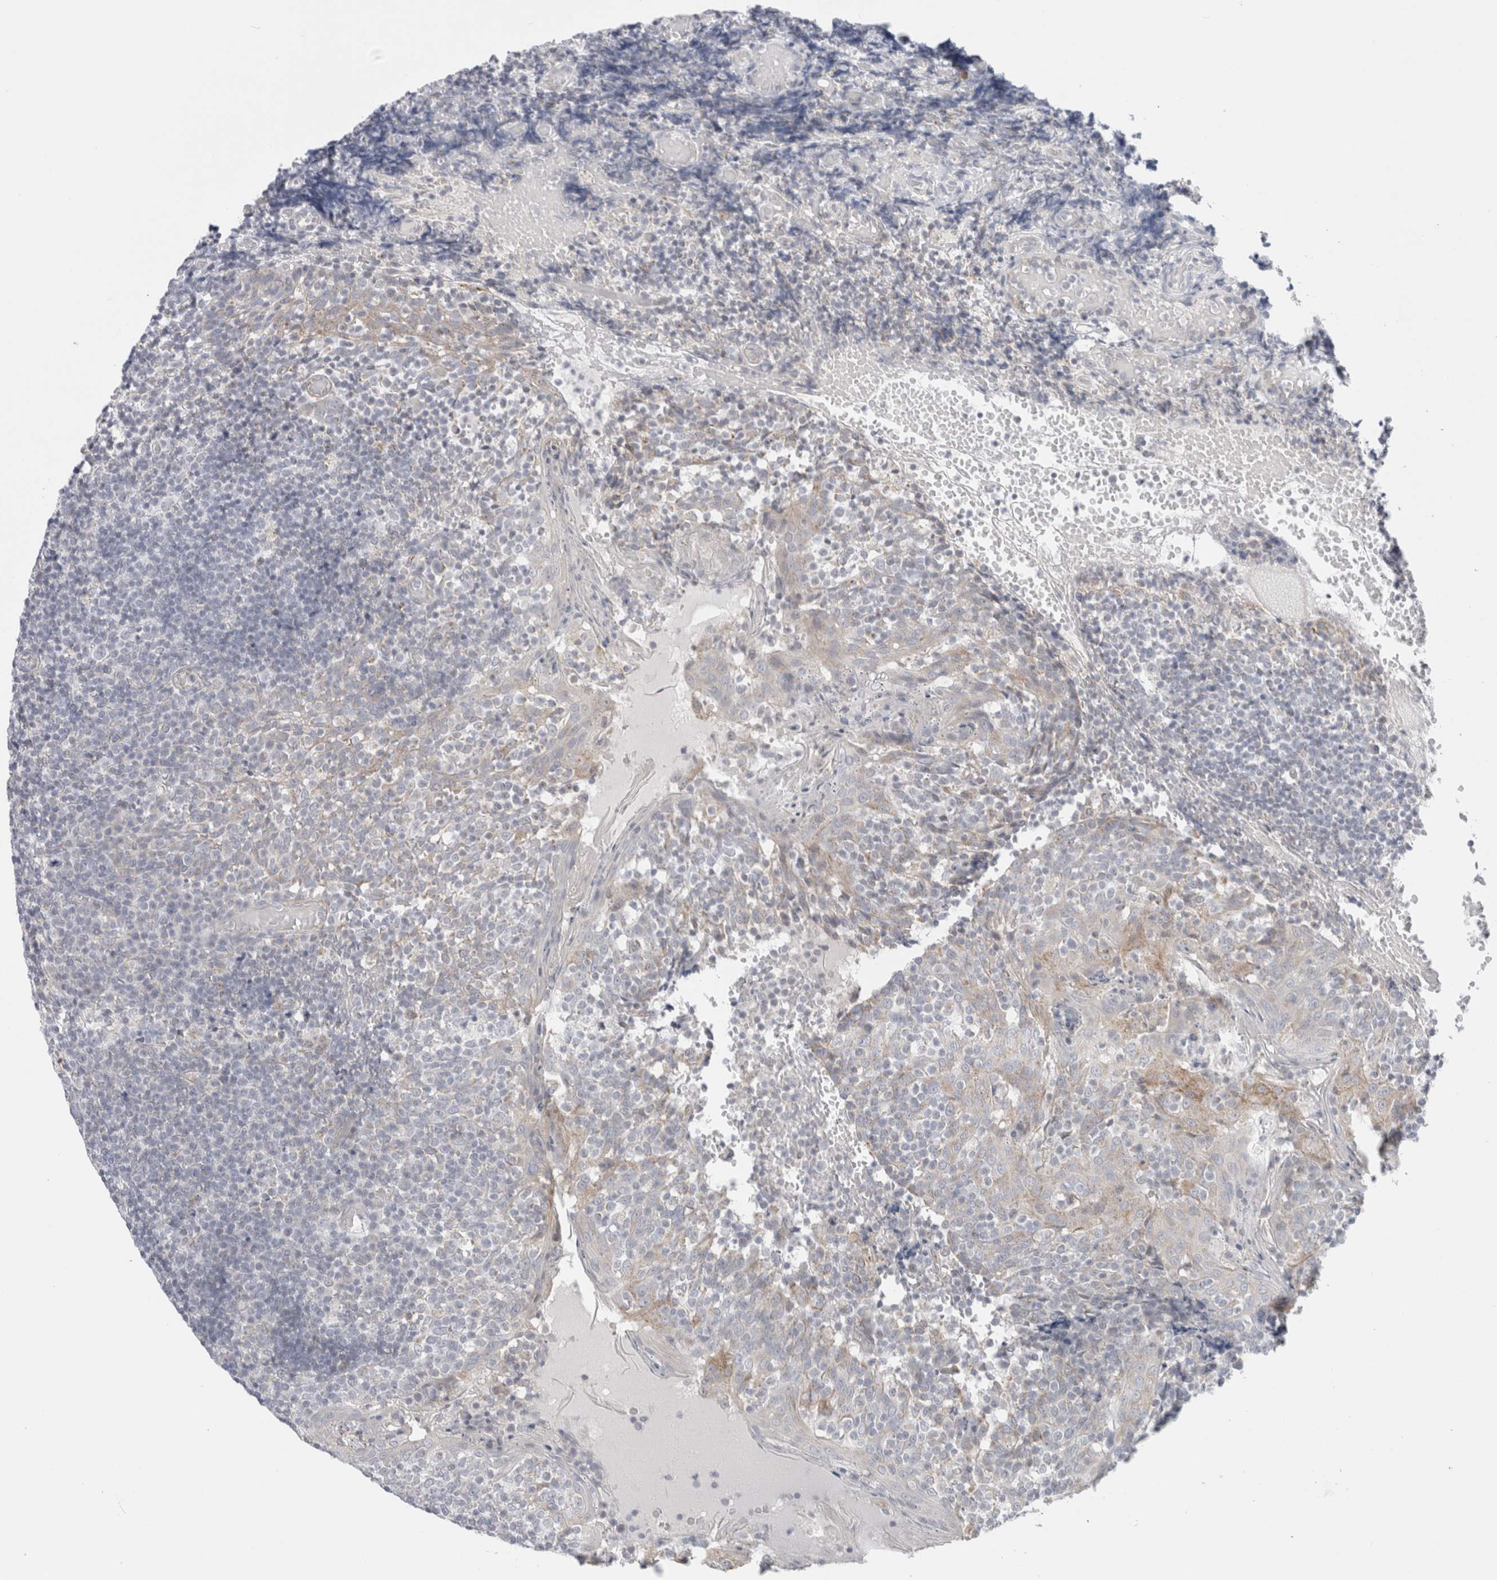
{"staining": {"intensity": "negative", "quantity": "none", "location": "none"}, "tissue": "tonsil", "cell_type": "Germinal center cells", "image_type": "normal", "snomed": [{"axis": "morphology", "description": "Normal tissue, NOS"}, {"axis": "topography", "description": "Tonsil"}], "caption": "High power microscopy image of an immunohistochemistry (IHC) photomicrograph of unremarkable tonsil, revealing no significant expression in germinal center cells.", "gene": "FAHD1", "patient": {"sex": "female", "age": 19}}